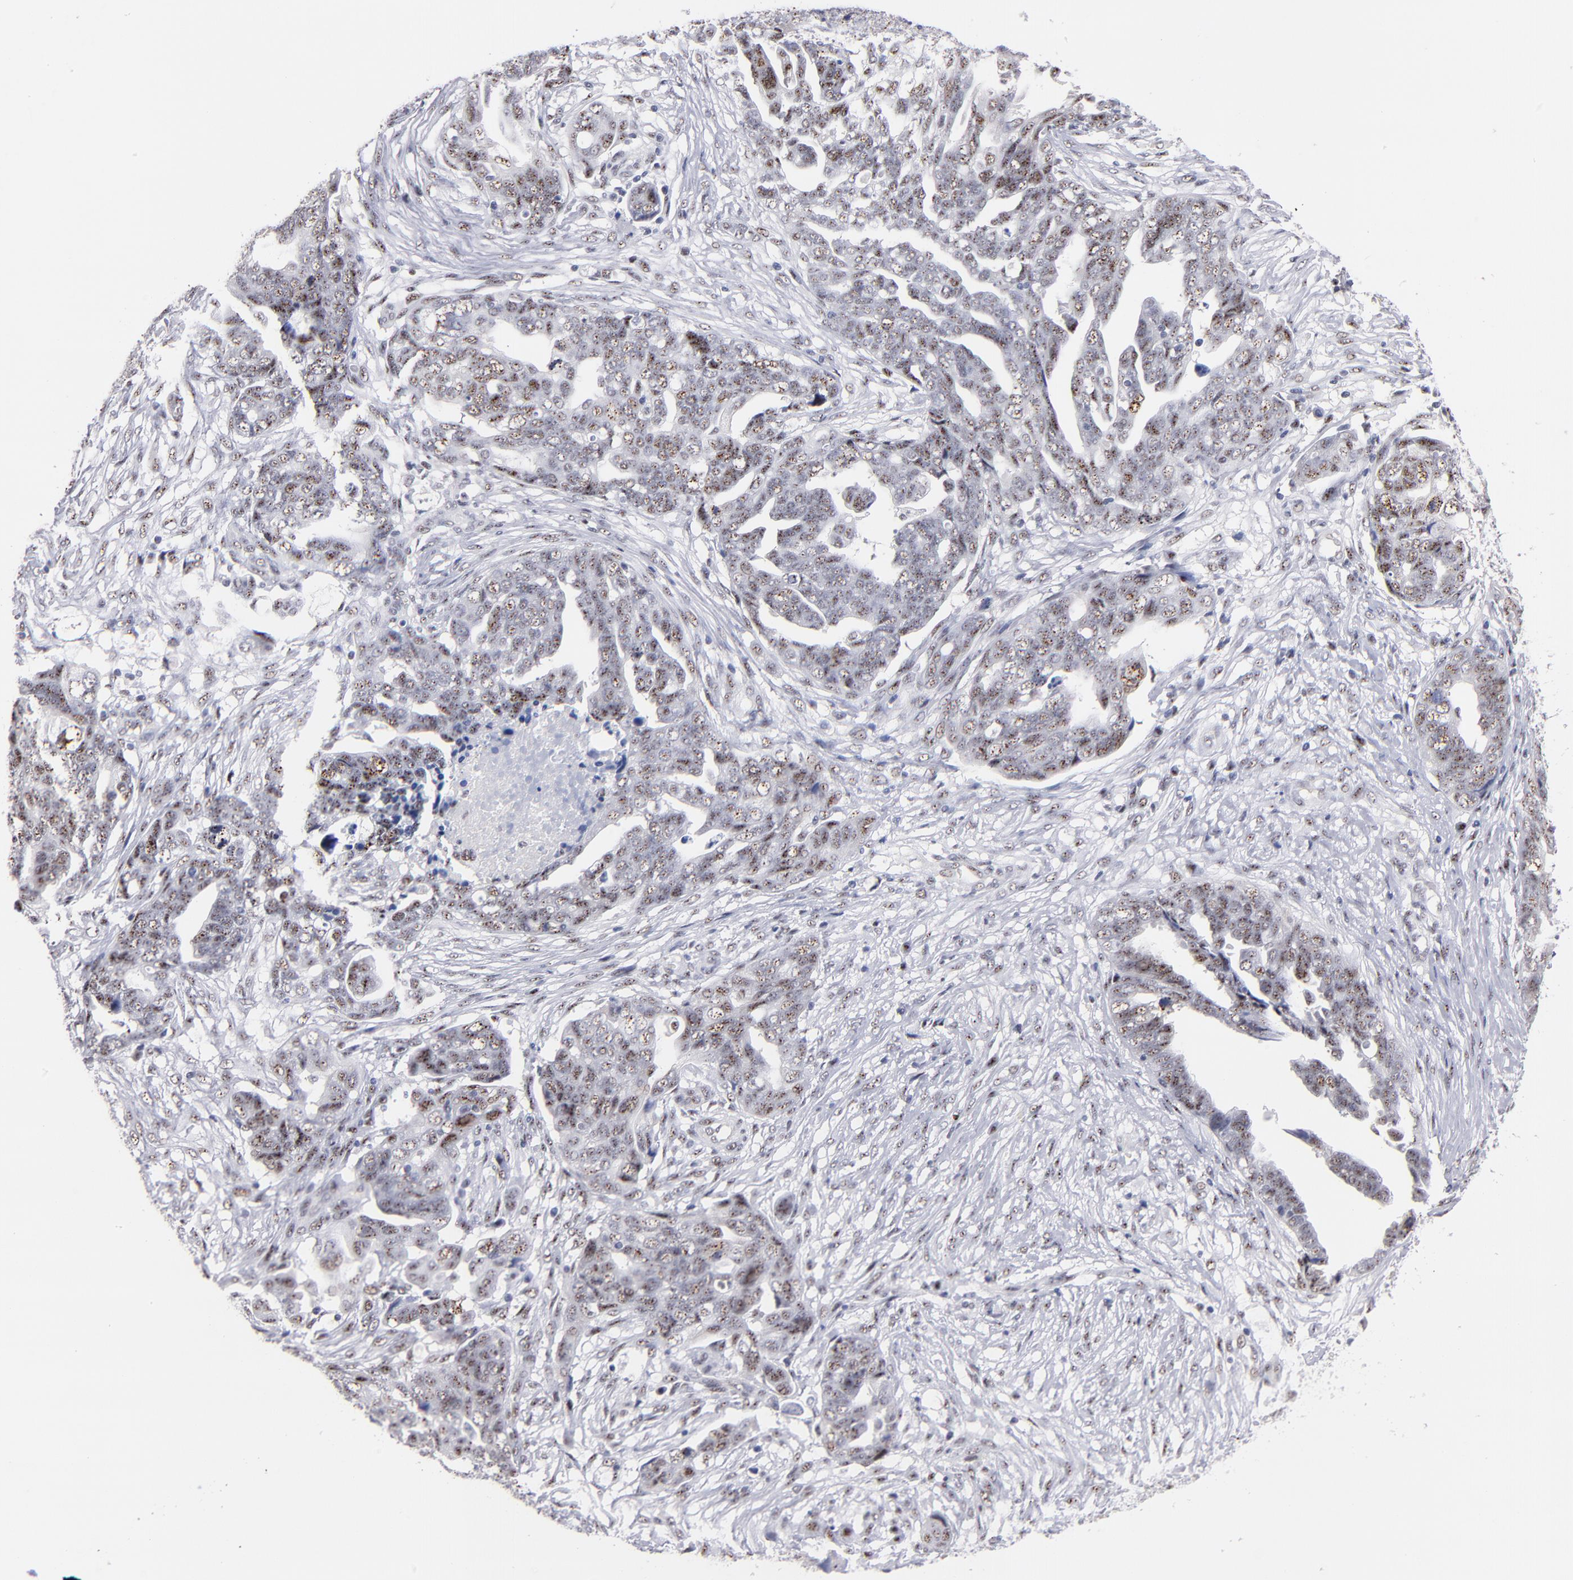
{"staining": {"intensity": "moderate", "quantity": "25%-75%", "location": "nuclear"}, "tissue": "ovarian cancer", "cell_type": "Tumor cells", "image_type": "cancer", "snomed": [{"axis": "morphology", "description": "Normal tissue, NOS"}, {"axis": "morphology", "description": "Cystadenocarcinoma, serous, NOS"}, {"axis": "topography", "description": "Fallopian tube"}, {"axis": "topography", "description": "Ovary"}], "caption": "Immunohistochemistry histopathology image of ovarian cancer stained for a protein (brown), which shows medium levels of moderate nuclear staining in approximately 25%-75% of tumor cells.", "gene": "RAF1", "patient": {"sex": "female", "age": 56}}